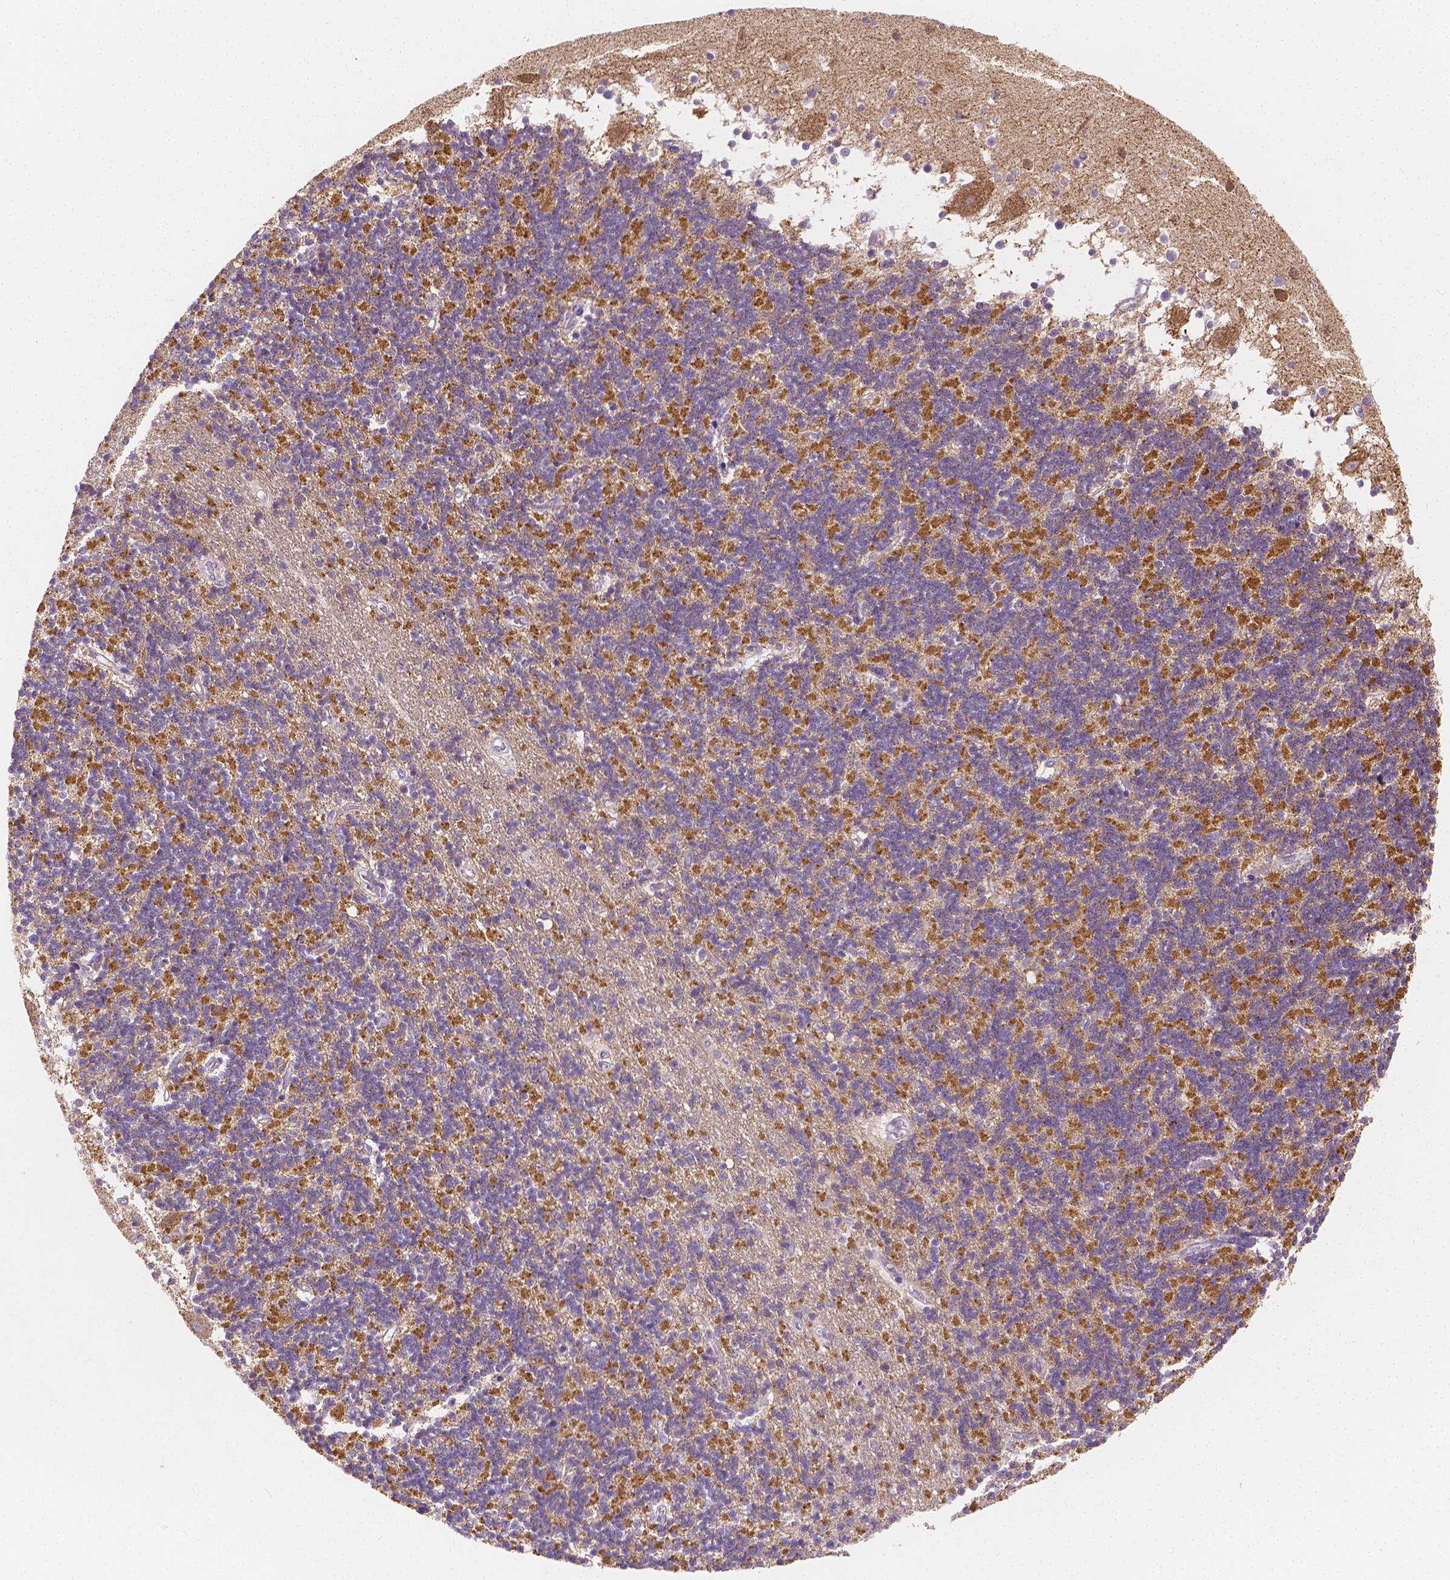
{"staining": {"intensity": "moderate", "quantity": "25%-75%", "location": "cytoplasmic/membranous"}, "tissue": "cerebellum", "cell_type": "Cells in granular layer", "image_type": "normal", "snomed": [{"axis": "morphology", "description": "Normal tissue, NOS"}, {"axis": "topography", "description": "Cerebellum"}], "caption": "Protein staining exhibits moderate cytoplasmic/membranous expression in approximately 25%-75% of cells in granular layer in normal cerebellum.", "gene": "SGTB", "patient": {"sex": "male", "age": 54}}